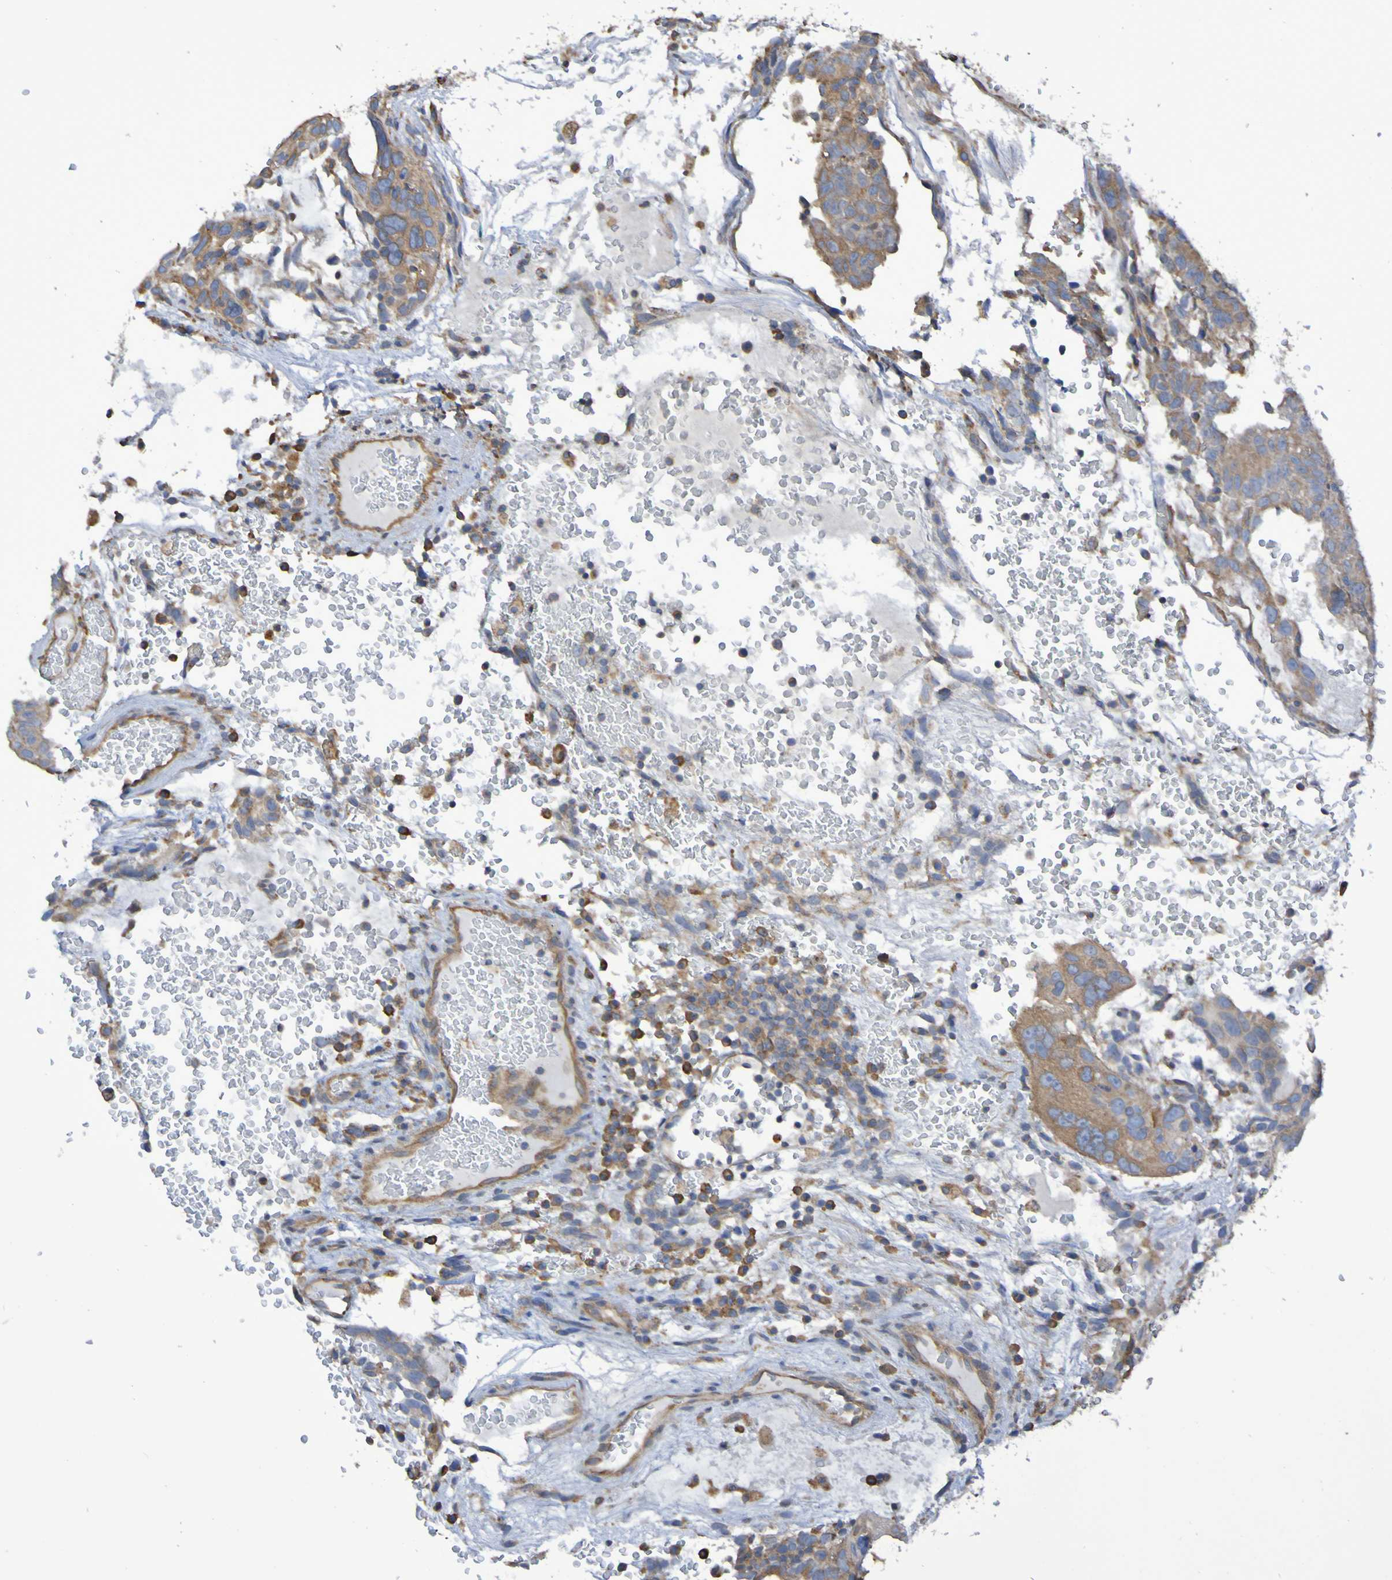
{"staining": {"intensity": "weak", "quantity": "25%-75%", "location": "cytoplasmic/membranous"}, "tissue": "testis cancer", "cell_type": "Tumor cells", "image_type": "cancer", "snomed": [{"axis": "morphology", "description": "Seminoma, NOS"}, {"axis": "morphology", "description": "Carcinoma, Embryonal, NOS"}, {"axis": "topography", "description": "Testis"}], "caption": "High-power microscopy captured an immunohistochemistry (IHC) image of embryonal carcinoma (testis), revealing weak cytoplasmic/membranous expression in approximately 25%-75% of tumor cells. The staining was performed using DAB to visualize the protein expression in brown, while the nuclei were stained in blue with hematoxylin (Magnification: 20x).", "gene": "SYNJ1", "patient": {"sex": "male", "age": 52}}